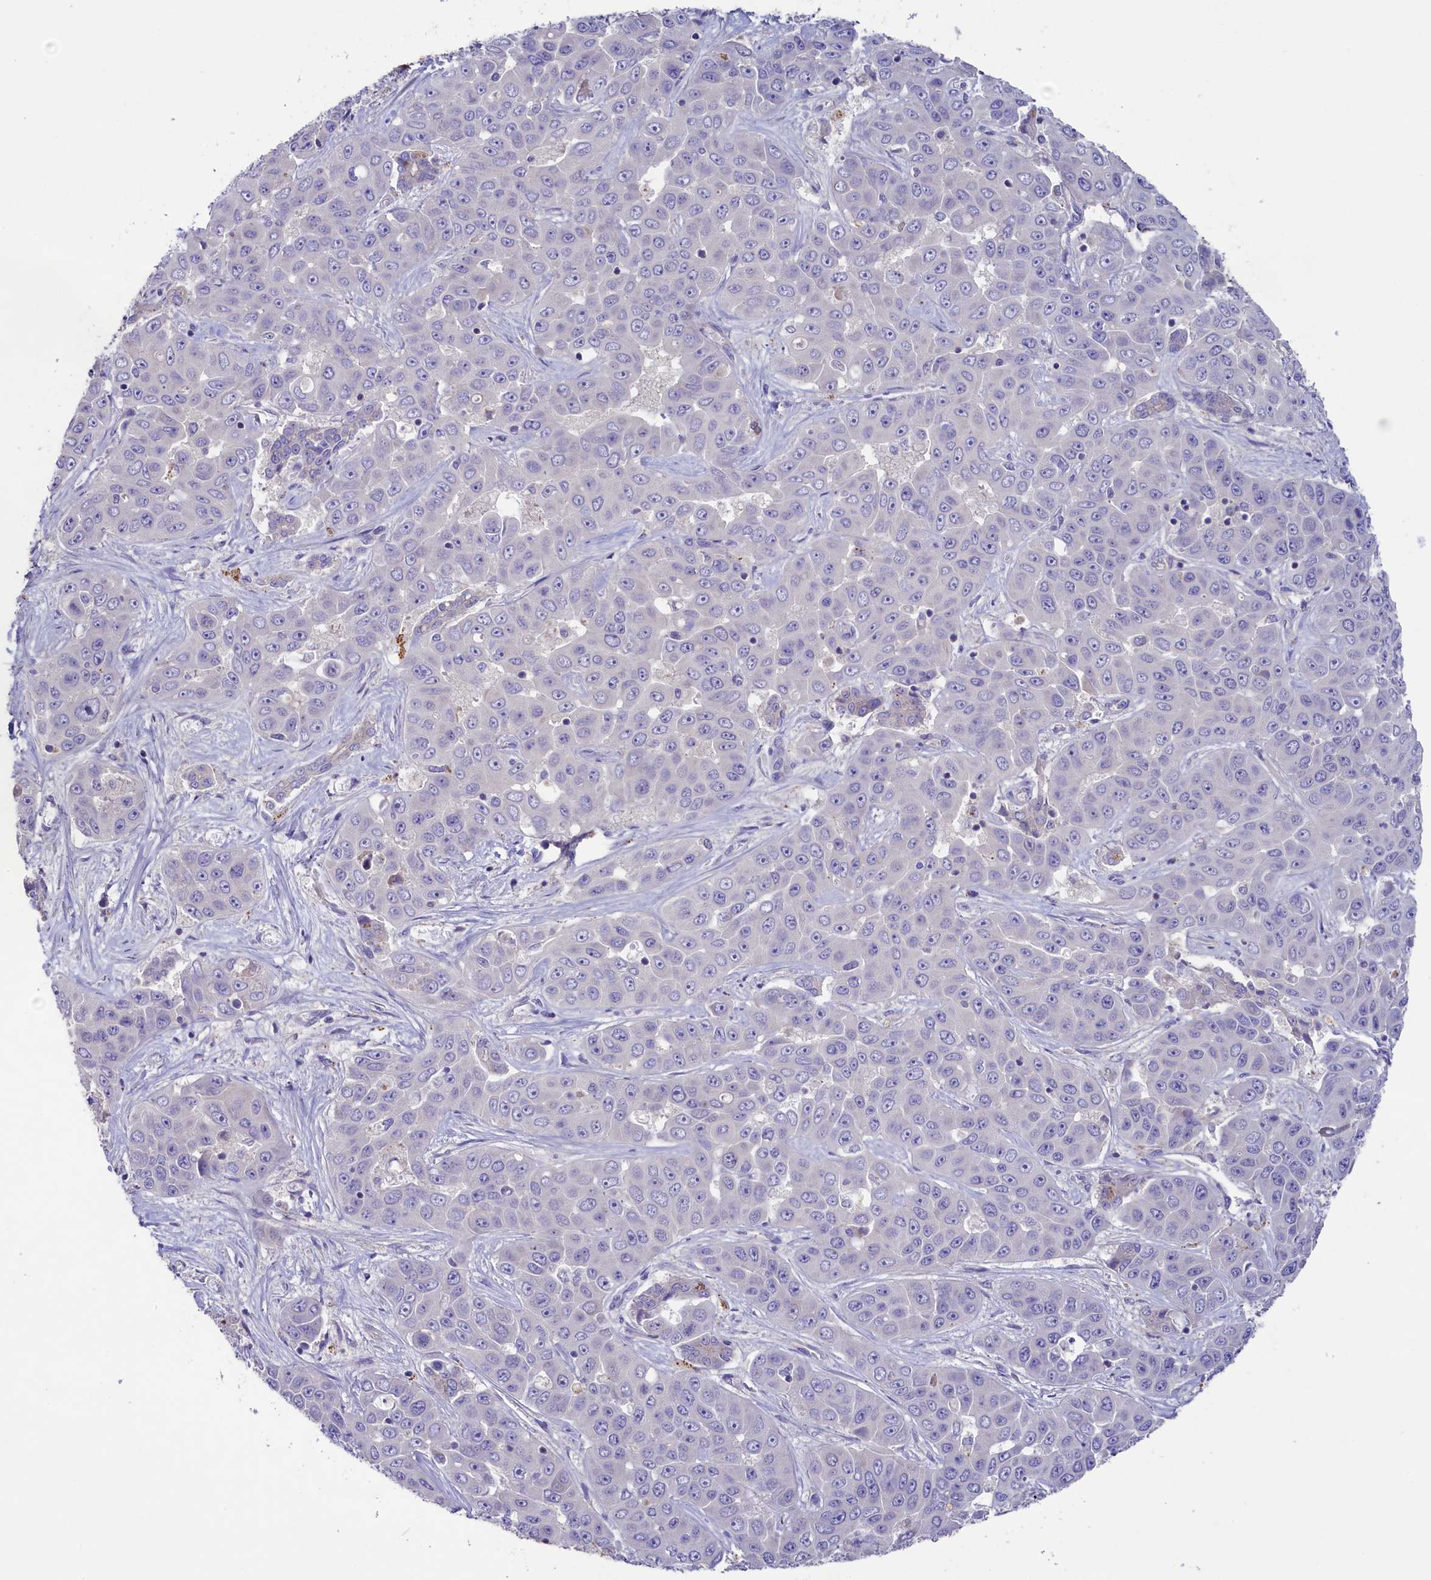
{"staining": {"intensity": "negative", "quantity": "none", "location": "none"}, "tissue": "liver cancer", "cell_type": "Tumor cells", "image_type": "cancer", "snomed": [{"axis": "morphology", "description": "Cholangiocarcinoma"}, {"axis": "topography", "description": "Liver"}], "caption": "Immunohistochemistry (IHC) histopathology image of neoplastic tissue: human liver cholangiocarcinoma stained with DAB (3,3'-diaminobenzidine) demonstrates no significant protein staining in tumor cells.", "gene": "CD99L2", "patient": {"sex": "female", "age": 52}}